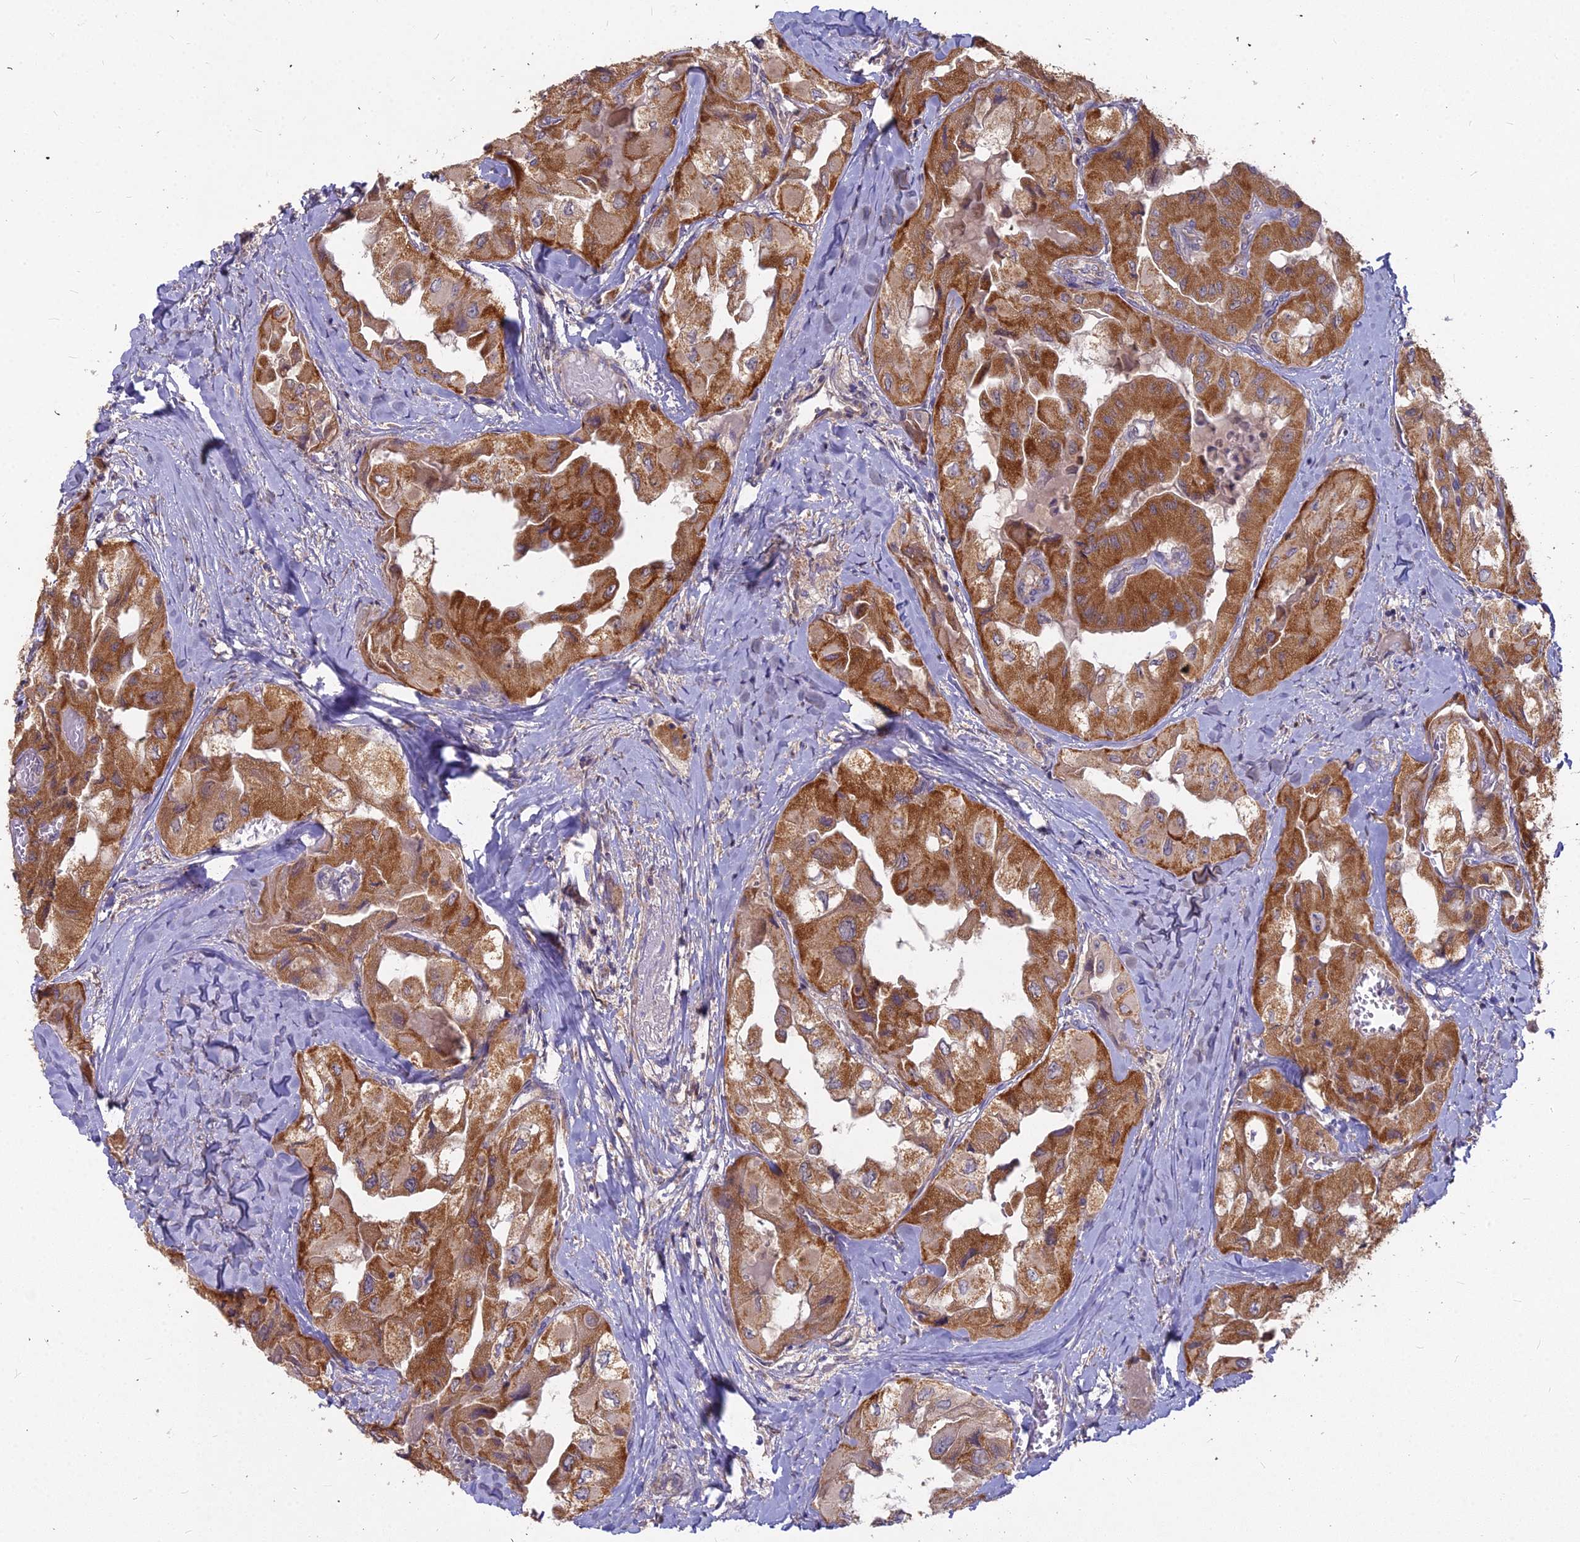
{"staining": {"intensity": "strong", "quantity": ">75%", "location": "cytoplasmic/membranous"}, "tissue": "thyroid cancer", "cell_type": "Tumor cells", "image_type": "cancer", "snomed": [{"axis": "morphology", "description": "Normal tissue, NOS"}, {"axis": "morphology", "description": "Papillary adenocarcinoma, NOS"}, {"axis": "topography", "description": "Thyroid gland"}], "caption": "This is a micrograph of IHC staining of thyroid cancer, which shows strong staining in the cytoplasmic/membranous of tumor cells.", "gene": "MICU2", "patient": {"sex": "female", "age": 59}}